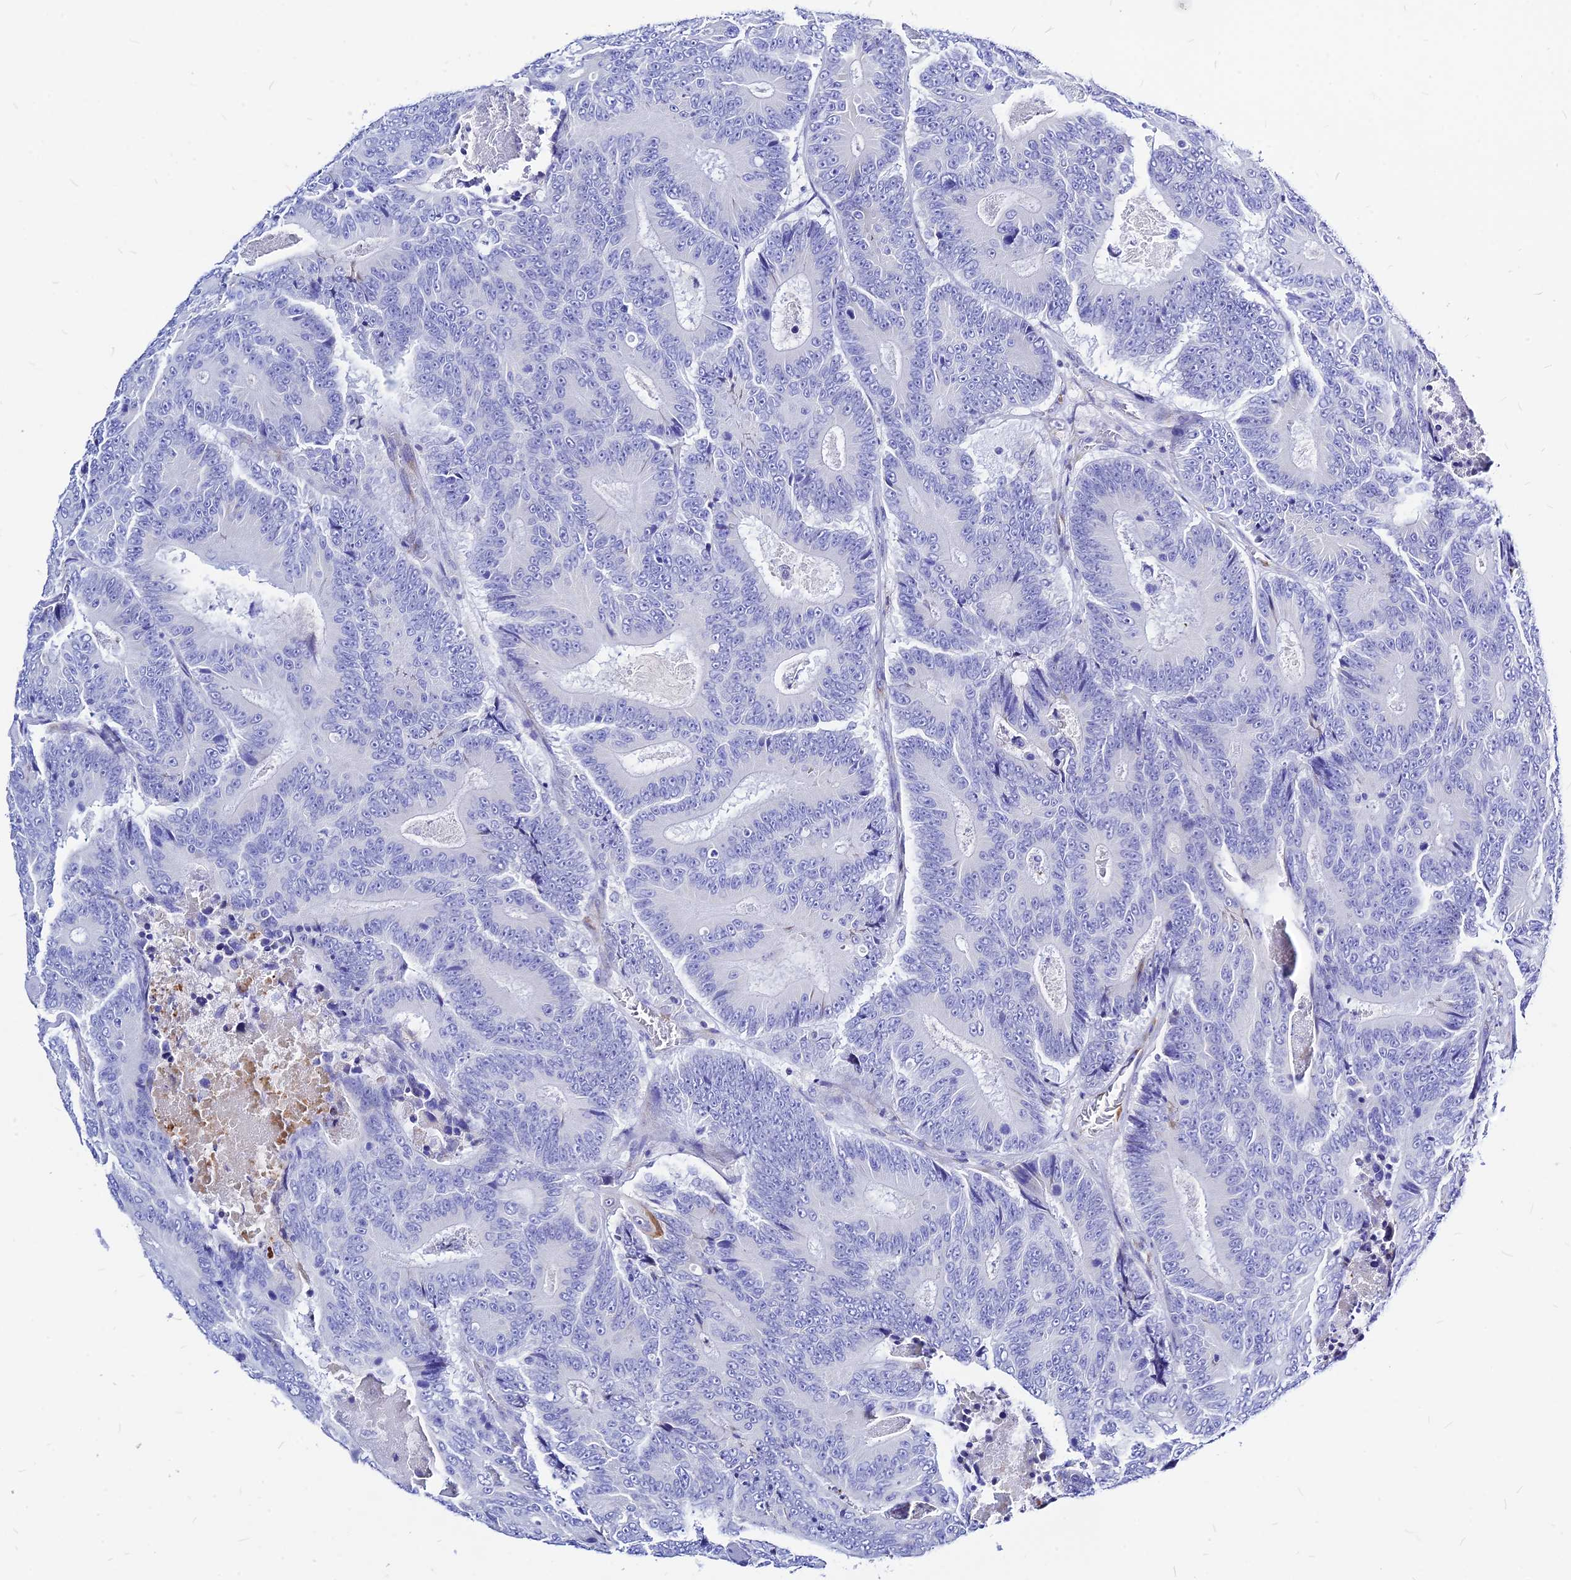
{"staining": {"intensity": "negative", "quantity": "none", "location": "none"}, "tissue": "colorectal cancer", "cell_type": "Tumor cells", "image_type": "cancer", "snomed": [{"axis": "morphology", "description": "Adenocarcinoma, NOS"}, {"axis": "topography", "description": "Colon"}], "caption": "The immunohistochemistry (IHC) micrograph has no significant expression in tumor cells of adenocarcinoma (colorectal) tissue.", "gene": "CNOT6", "patient": {"sex": "male", "age": 83}}